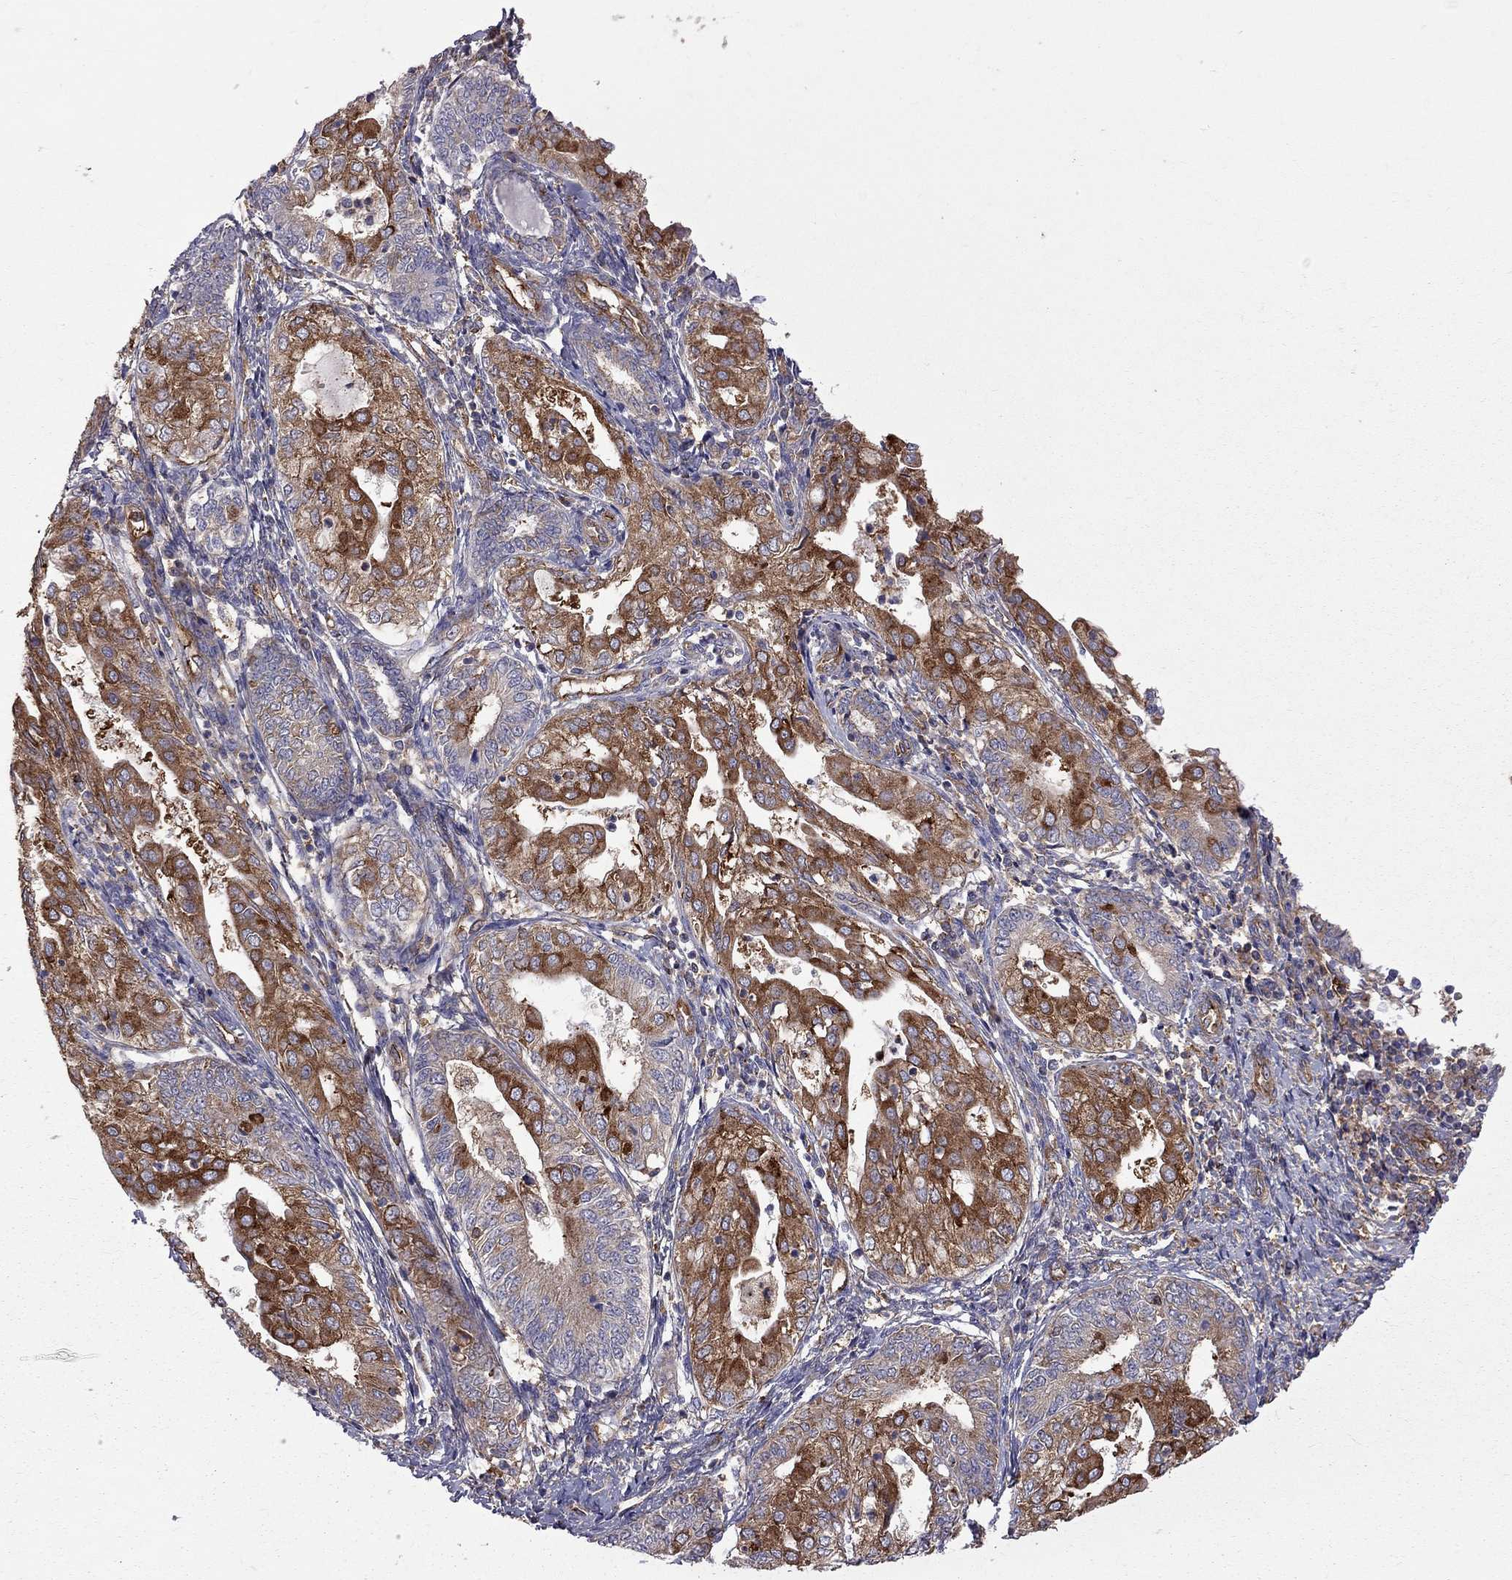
{"staining": {"intensity": "strong", "quantity": ">75%", "location": "cytoplasmic/membranous"}, "tissue": "endometrial cancer", "cell_type": "Tumor cells", "image_type": "cancer", "snomed": [{"axis": "morphology", "description": "Adenocarcinoma, NOS"}, {"axis": "topography", "description": "Endometrium"}], "caption": "Endometrial cancer (adenocarcinoma) tissue demonstrates strong cytoplasmic/membranous staining in approximately >75% of tumor cells, visualized by immunohistochemistry.", "gene": "EIF4E3", "patient": {"sex": "female", "age": 68}}